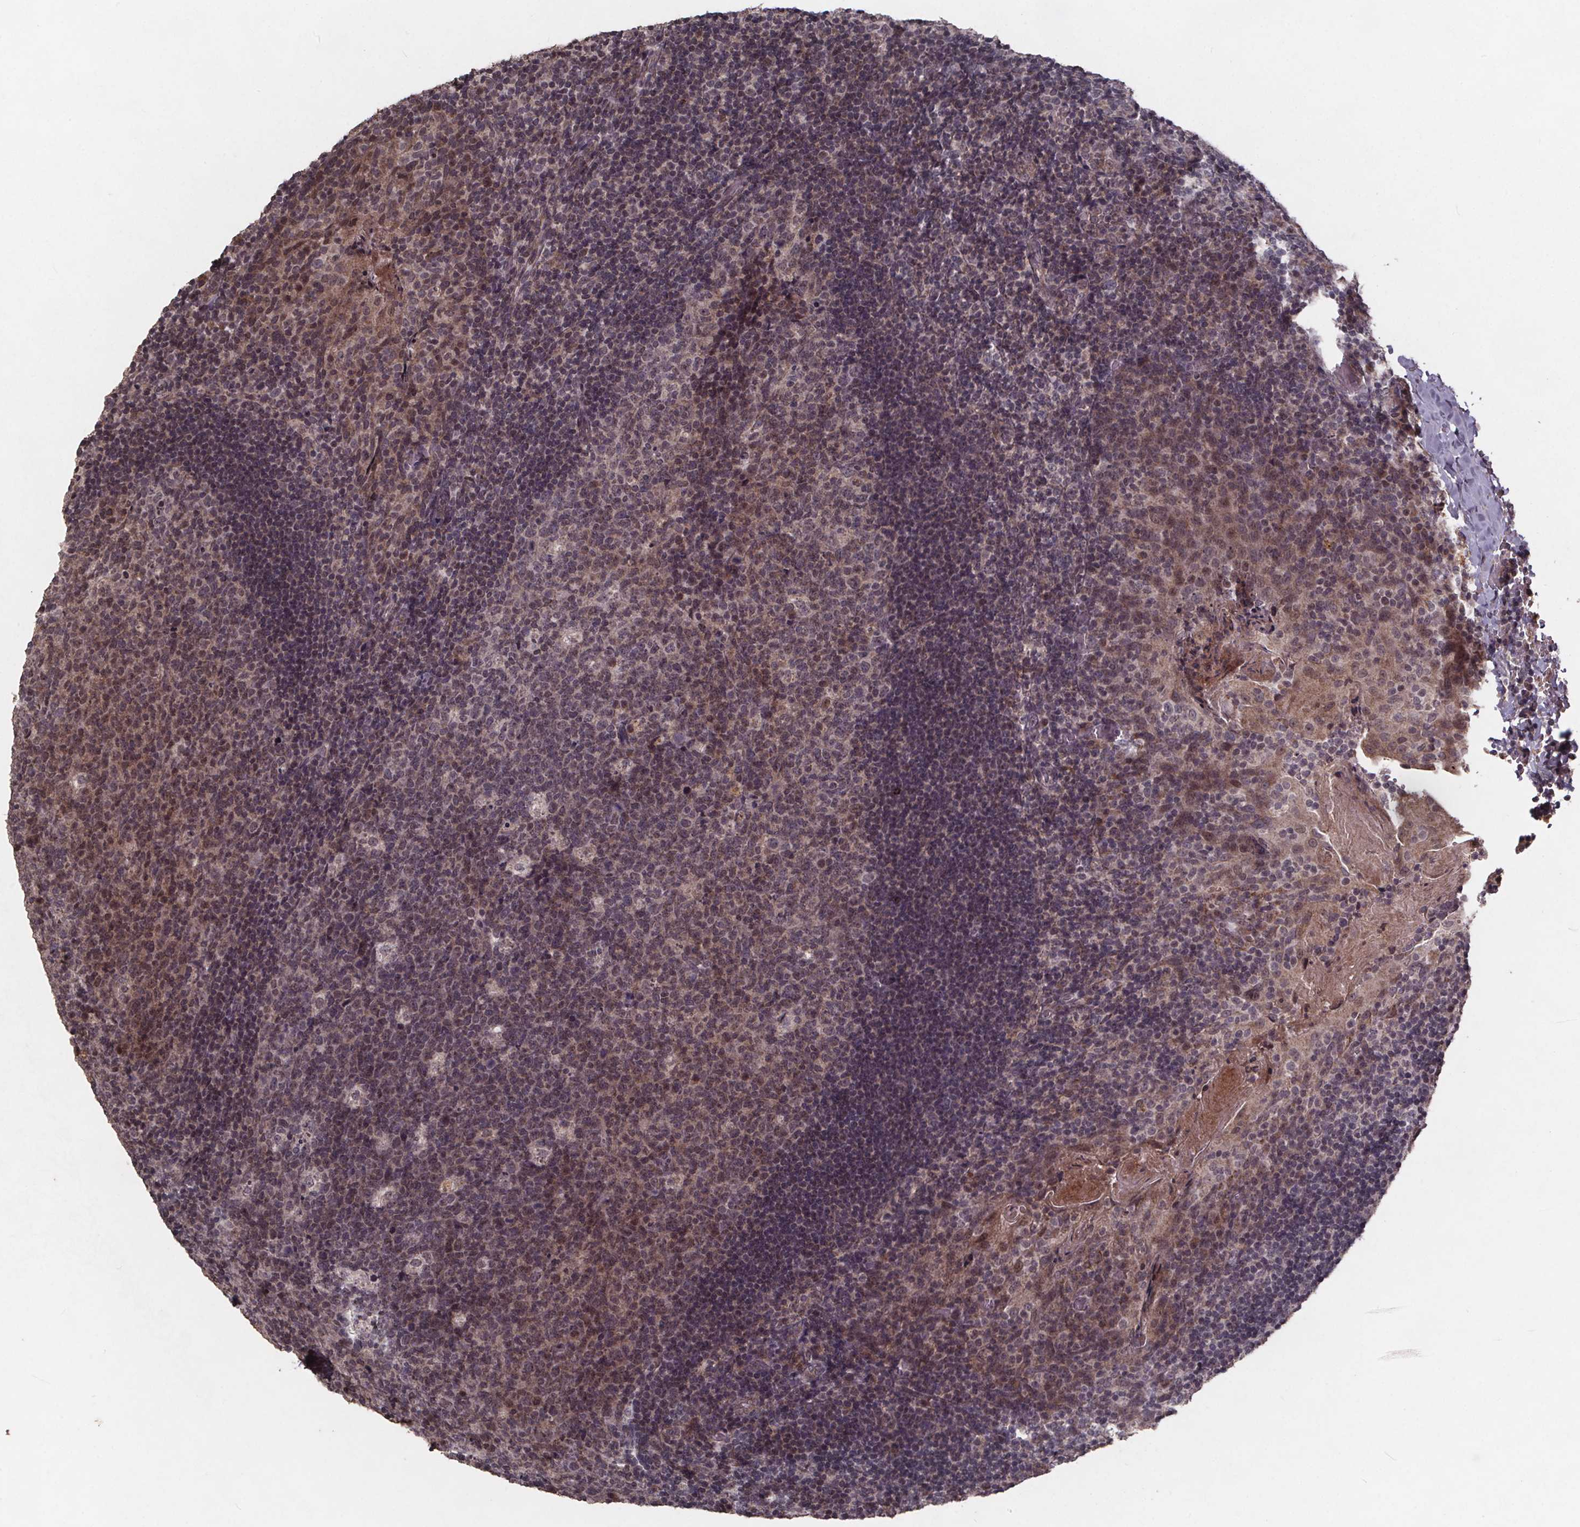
{"staining": {"intensity": "weak", "quantity": "<25%", "location": "nuclear"}, "tissue": "tonsil", "cell_type": "Germinal center cells", "image_type": "normal", "snomed": [{"axis": "morphology", "description": "Normal tissue, NOS"}, {"axis": "topography", "description": "Tonsil"}], "caption": "This micrograph is of benign tonsil stained with immunohistochemistry (IHC) to label a protein in brown with the nuclei are counter-stained blue. There is no staining in germinal center cells.", "gene": "GPX3", "patient": {"sex": "male", "age": 17}}